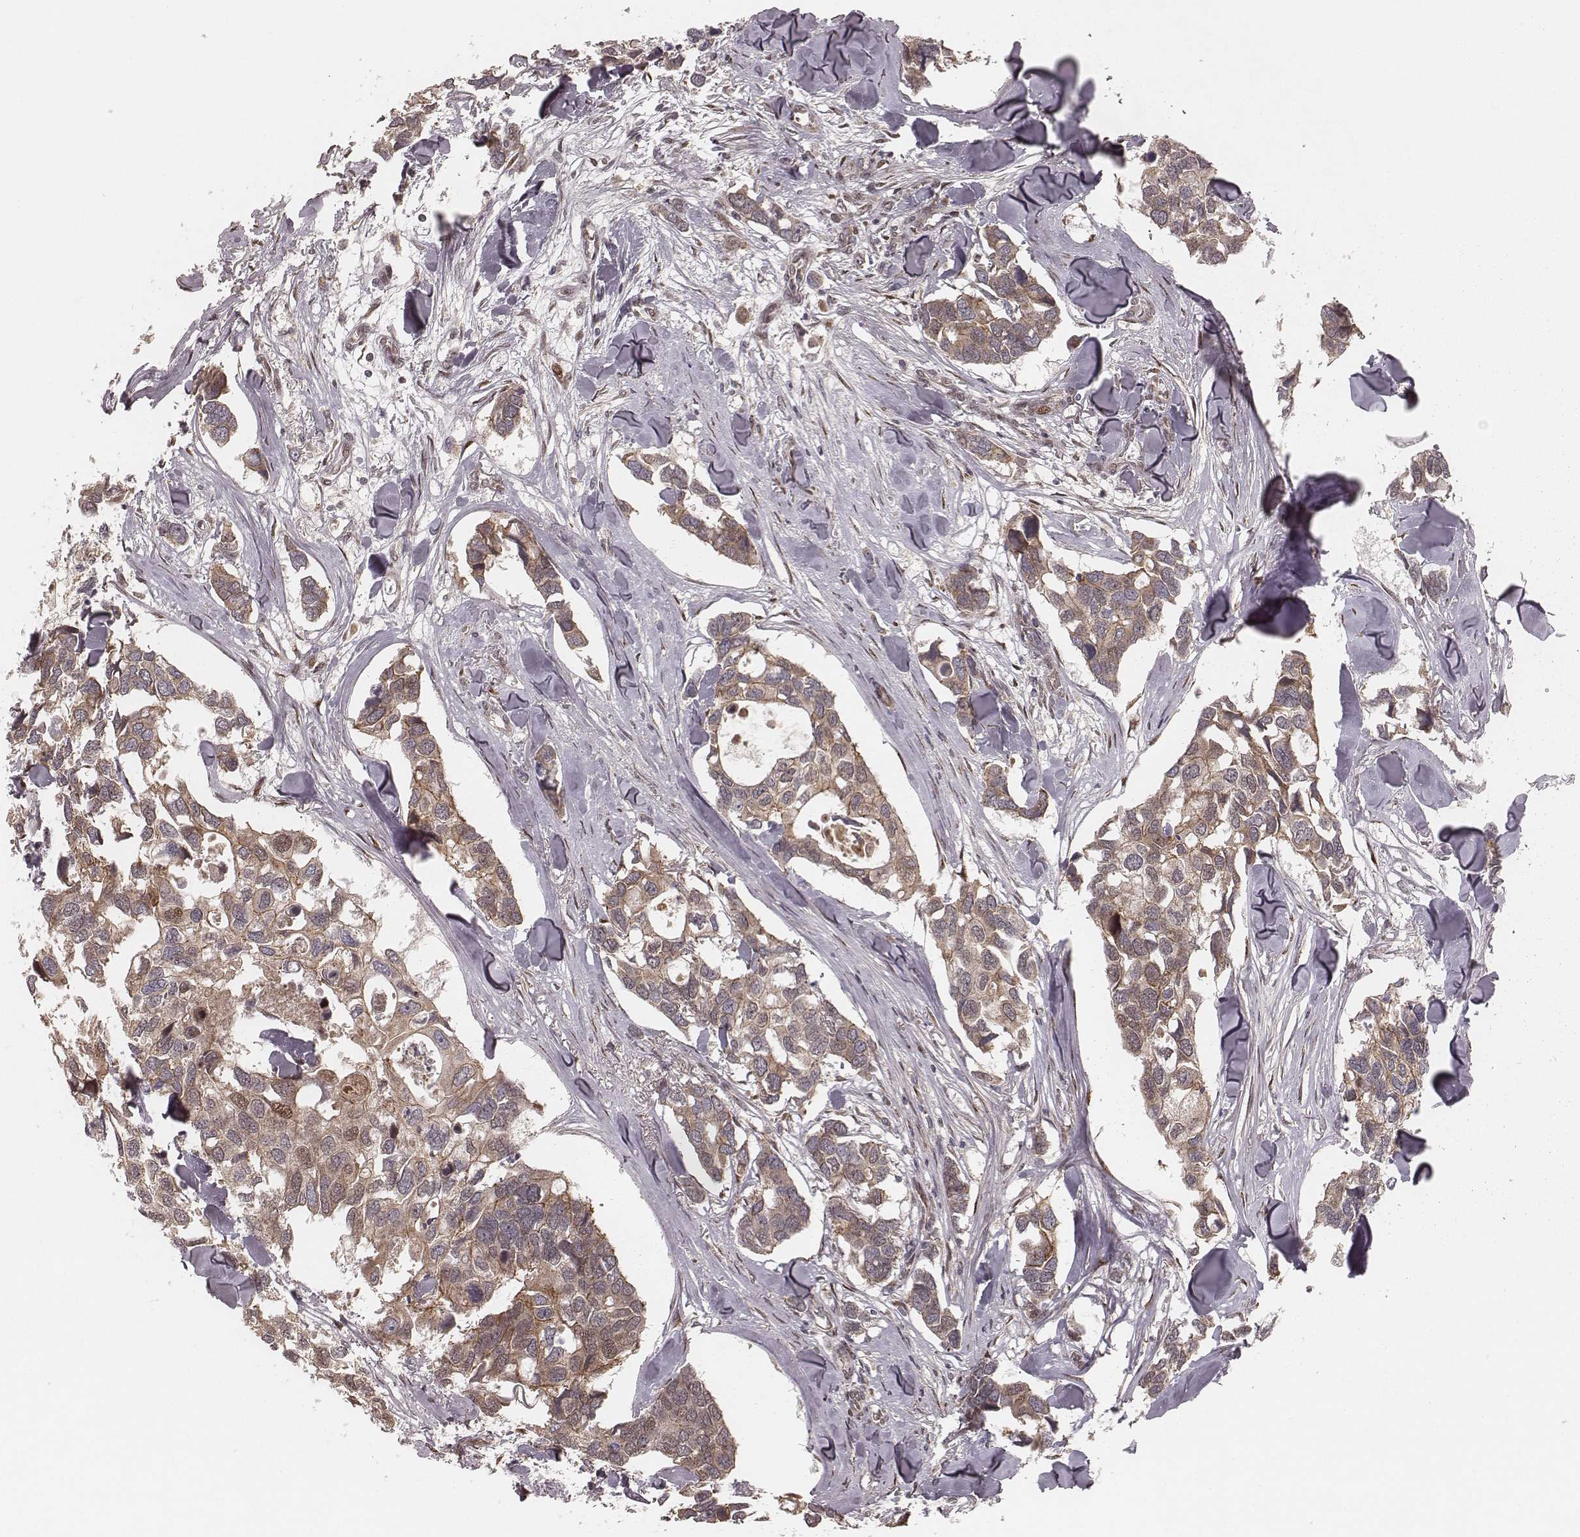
{"staining": {"intensity": "moderate", "quantity": ">75%", "location": "cytoplasmic/membranous"}, "tissue": "breast cancer", "cell_type": "Tumor cells", "image_type": "cancer", "snomed": [{"axis": "morphology", "description": "Duct carcinoma"}, {"axis": "topography", "description": "Breast"}], "caption": "Breast cancer (invasive ductal carcinoma) was stained to show a protein in brown. There is medium levels of moderate cytoplasmic/membranous expression in about >75% of tumor cells.", "gene": "MYO19", "patient": {"sex": "female", "age": 83}}